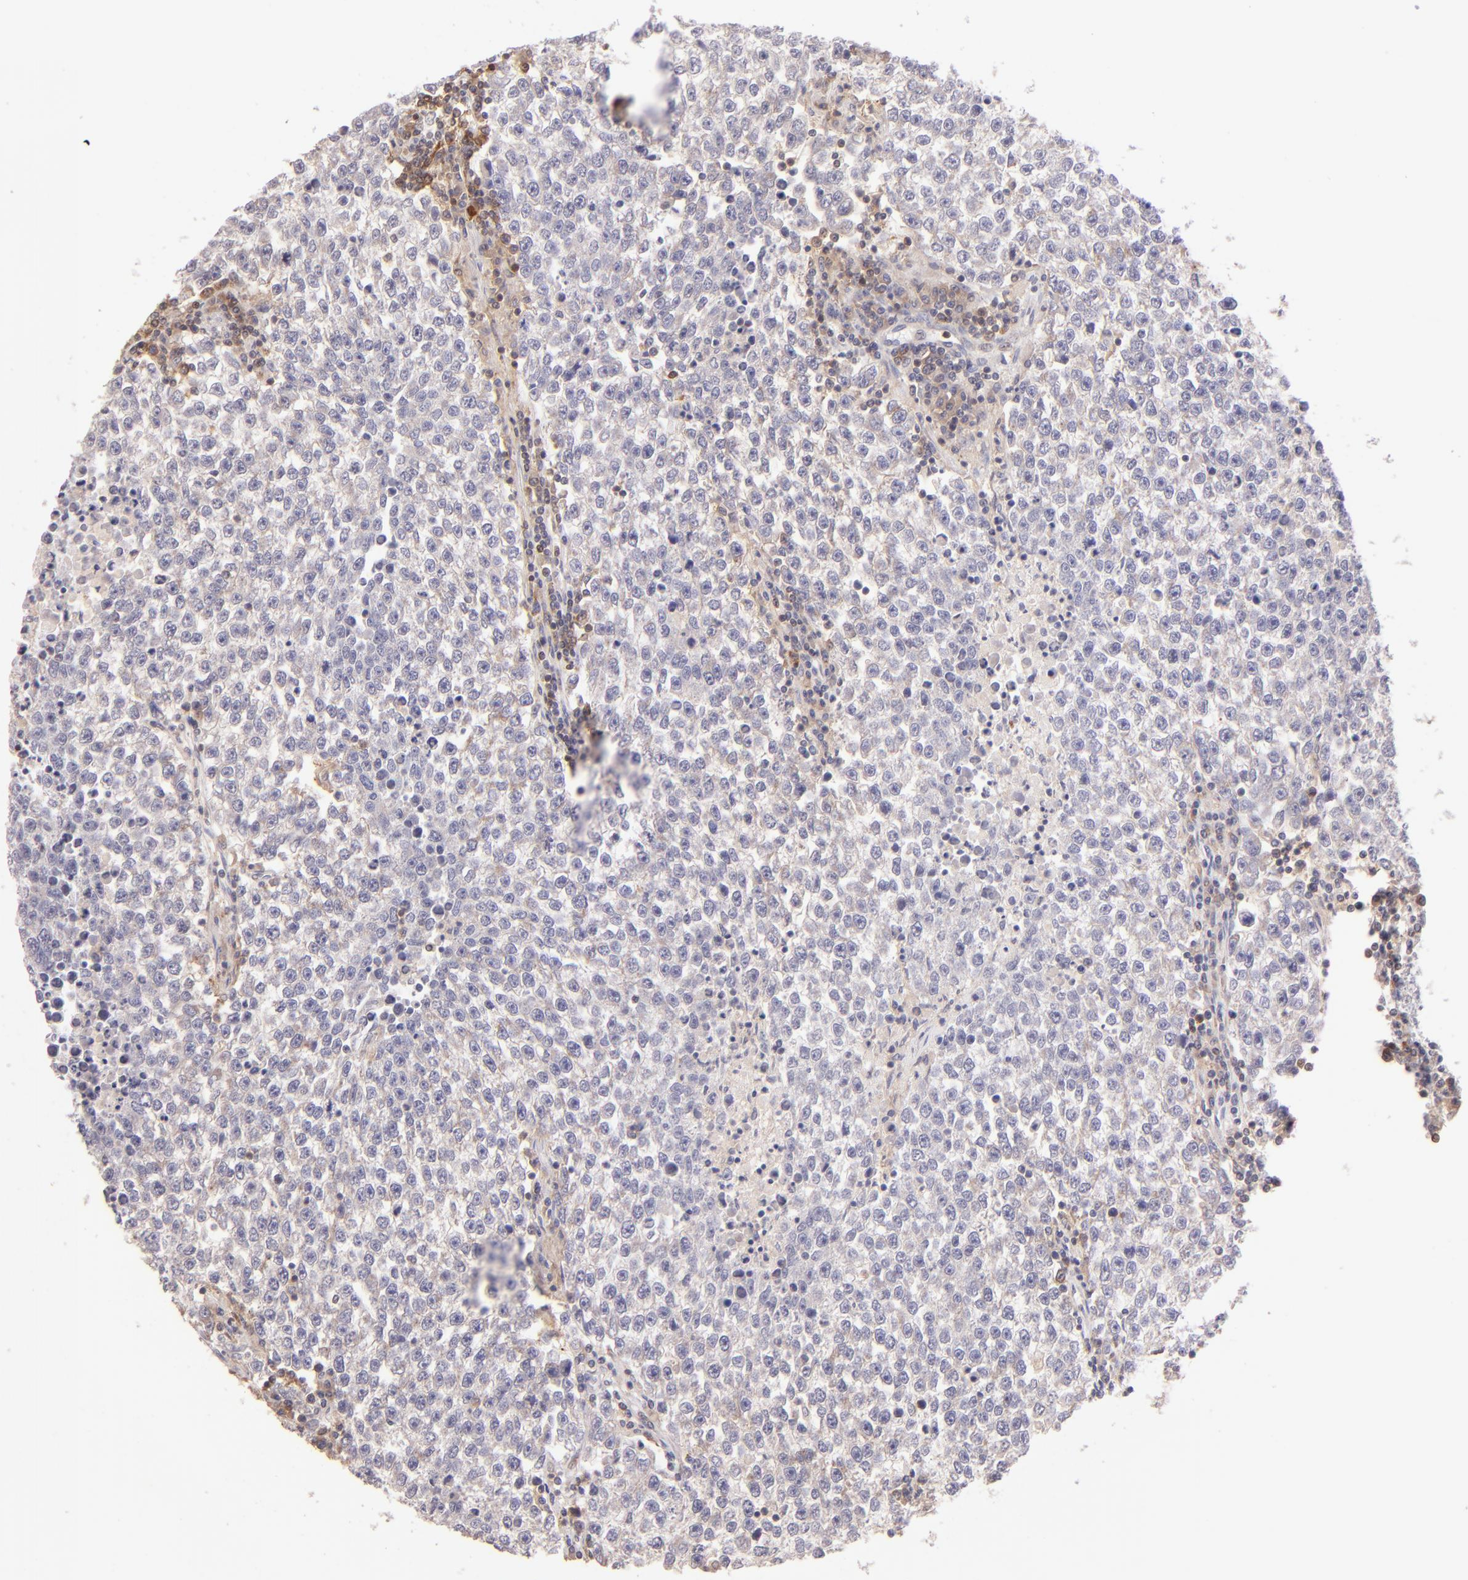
{"staining": {"intensity": "weak", "quantity": "<25%", "location": "cytoplasmic/membranous"}, "tissue": "testis cancer", "cell_type": "Tumor cells", "image_type": "cancer", "snomed": [{"axis": "morphology", "description": "Seminoma, NOS"}, {"axis": "topography", "description": "Testis"}], "caption": "Seminoma (testis) was stained to show a protein in brown. There is no significant expression in tumor cells.", "gene": "BTK", "patient": {"sex": "male", "age": 36}}